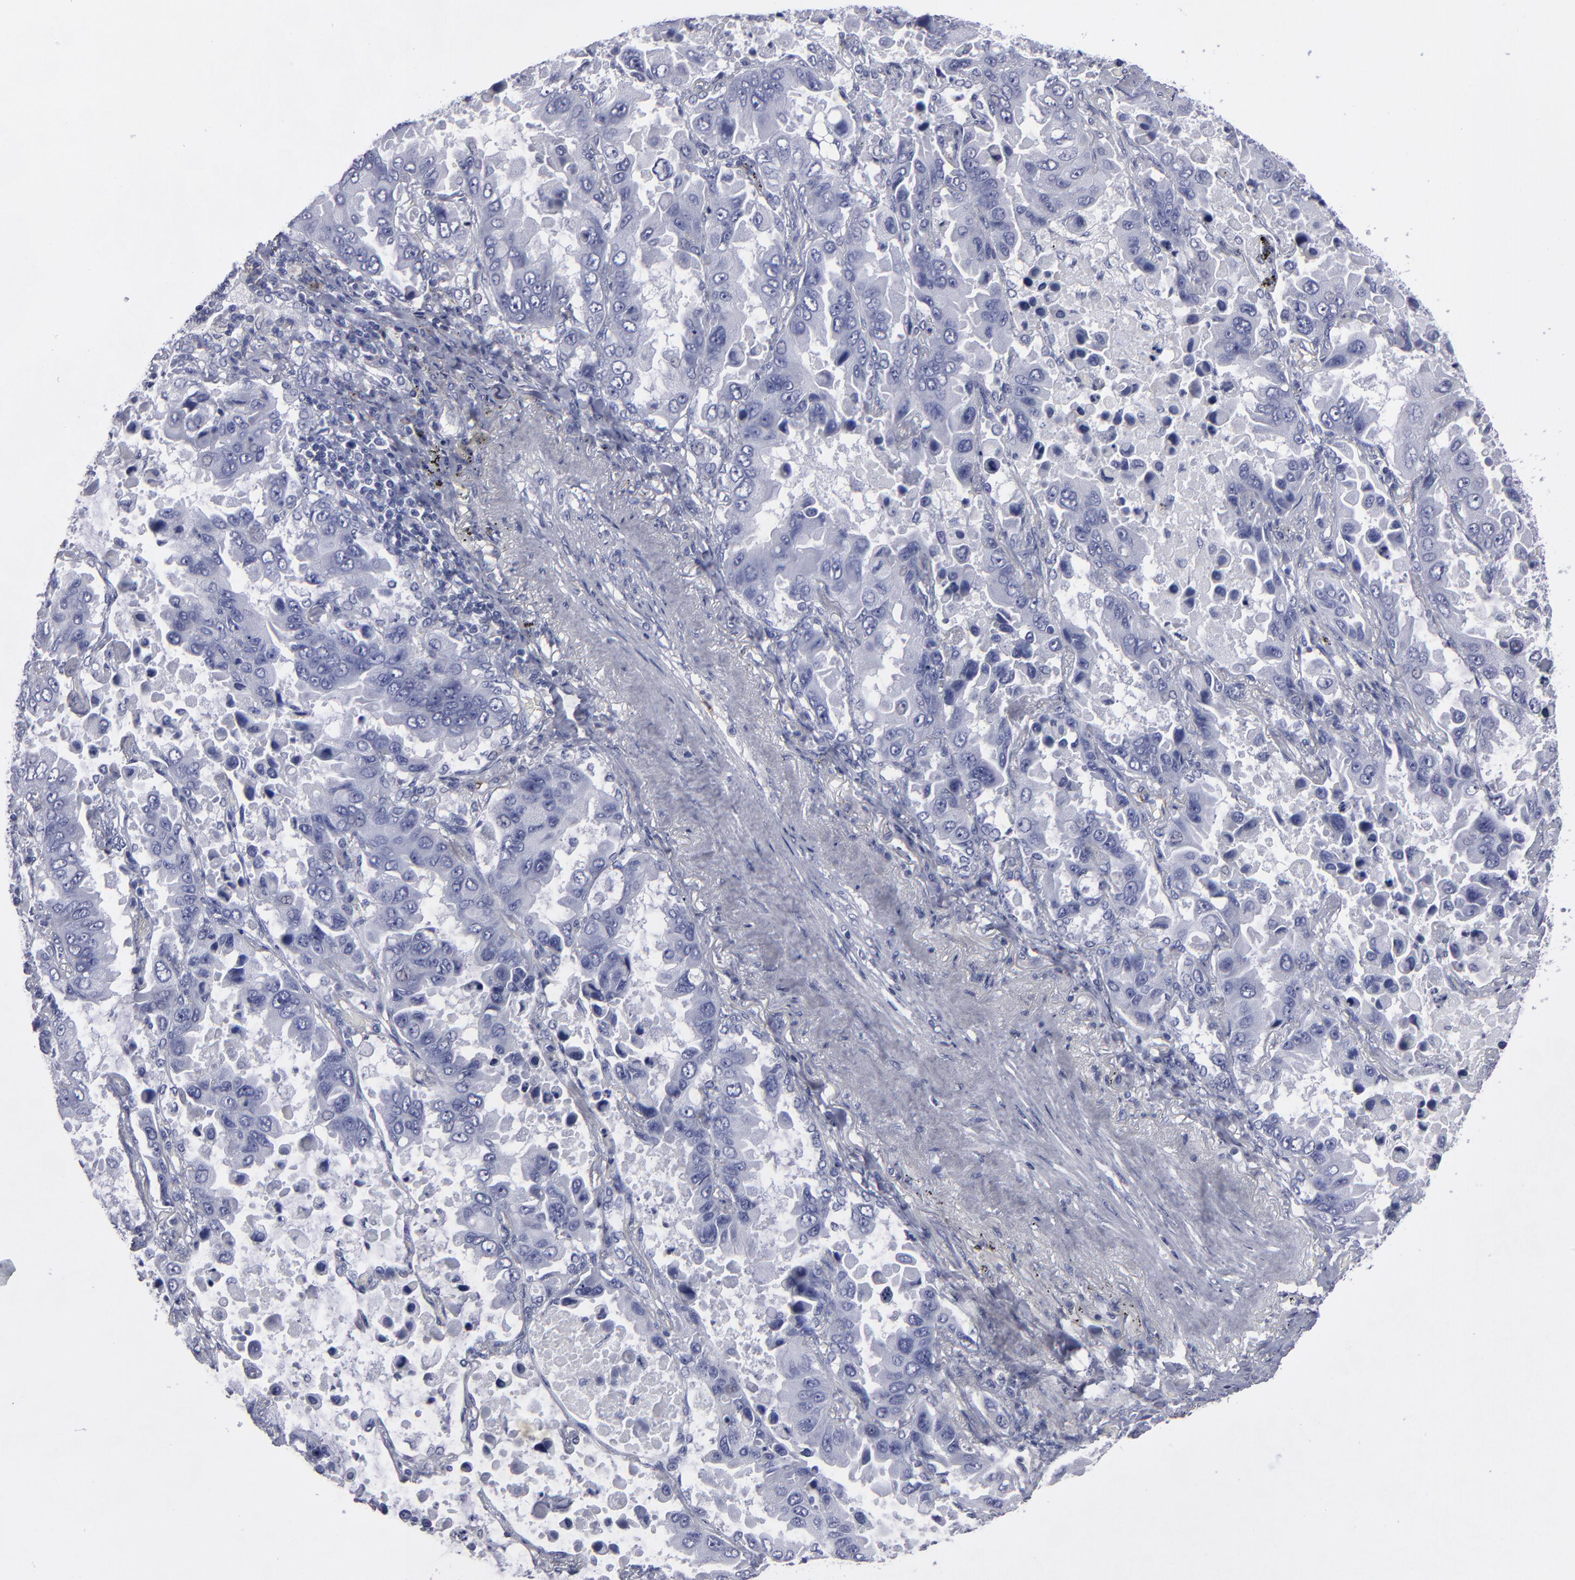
{"staining": {"intensity": "negative", "quantity": "none", "location": "none"}, "tissue": "lung cancer", "cell_type": "Tumor cells", "image_type": "cancer", "snomed": [{"axis": "morphology", "description": "Adenocarcinoma, NOS"}, {"axis": "topography", "description": "Lung"}], "caption": "This is an immunohistochemistry (IHC) photomicrograph of human lung cancer. There is no positivity in tumor cells.", "gene": "CADM3", "patient": {"sex": "male", "age": 64}}